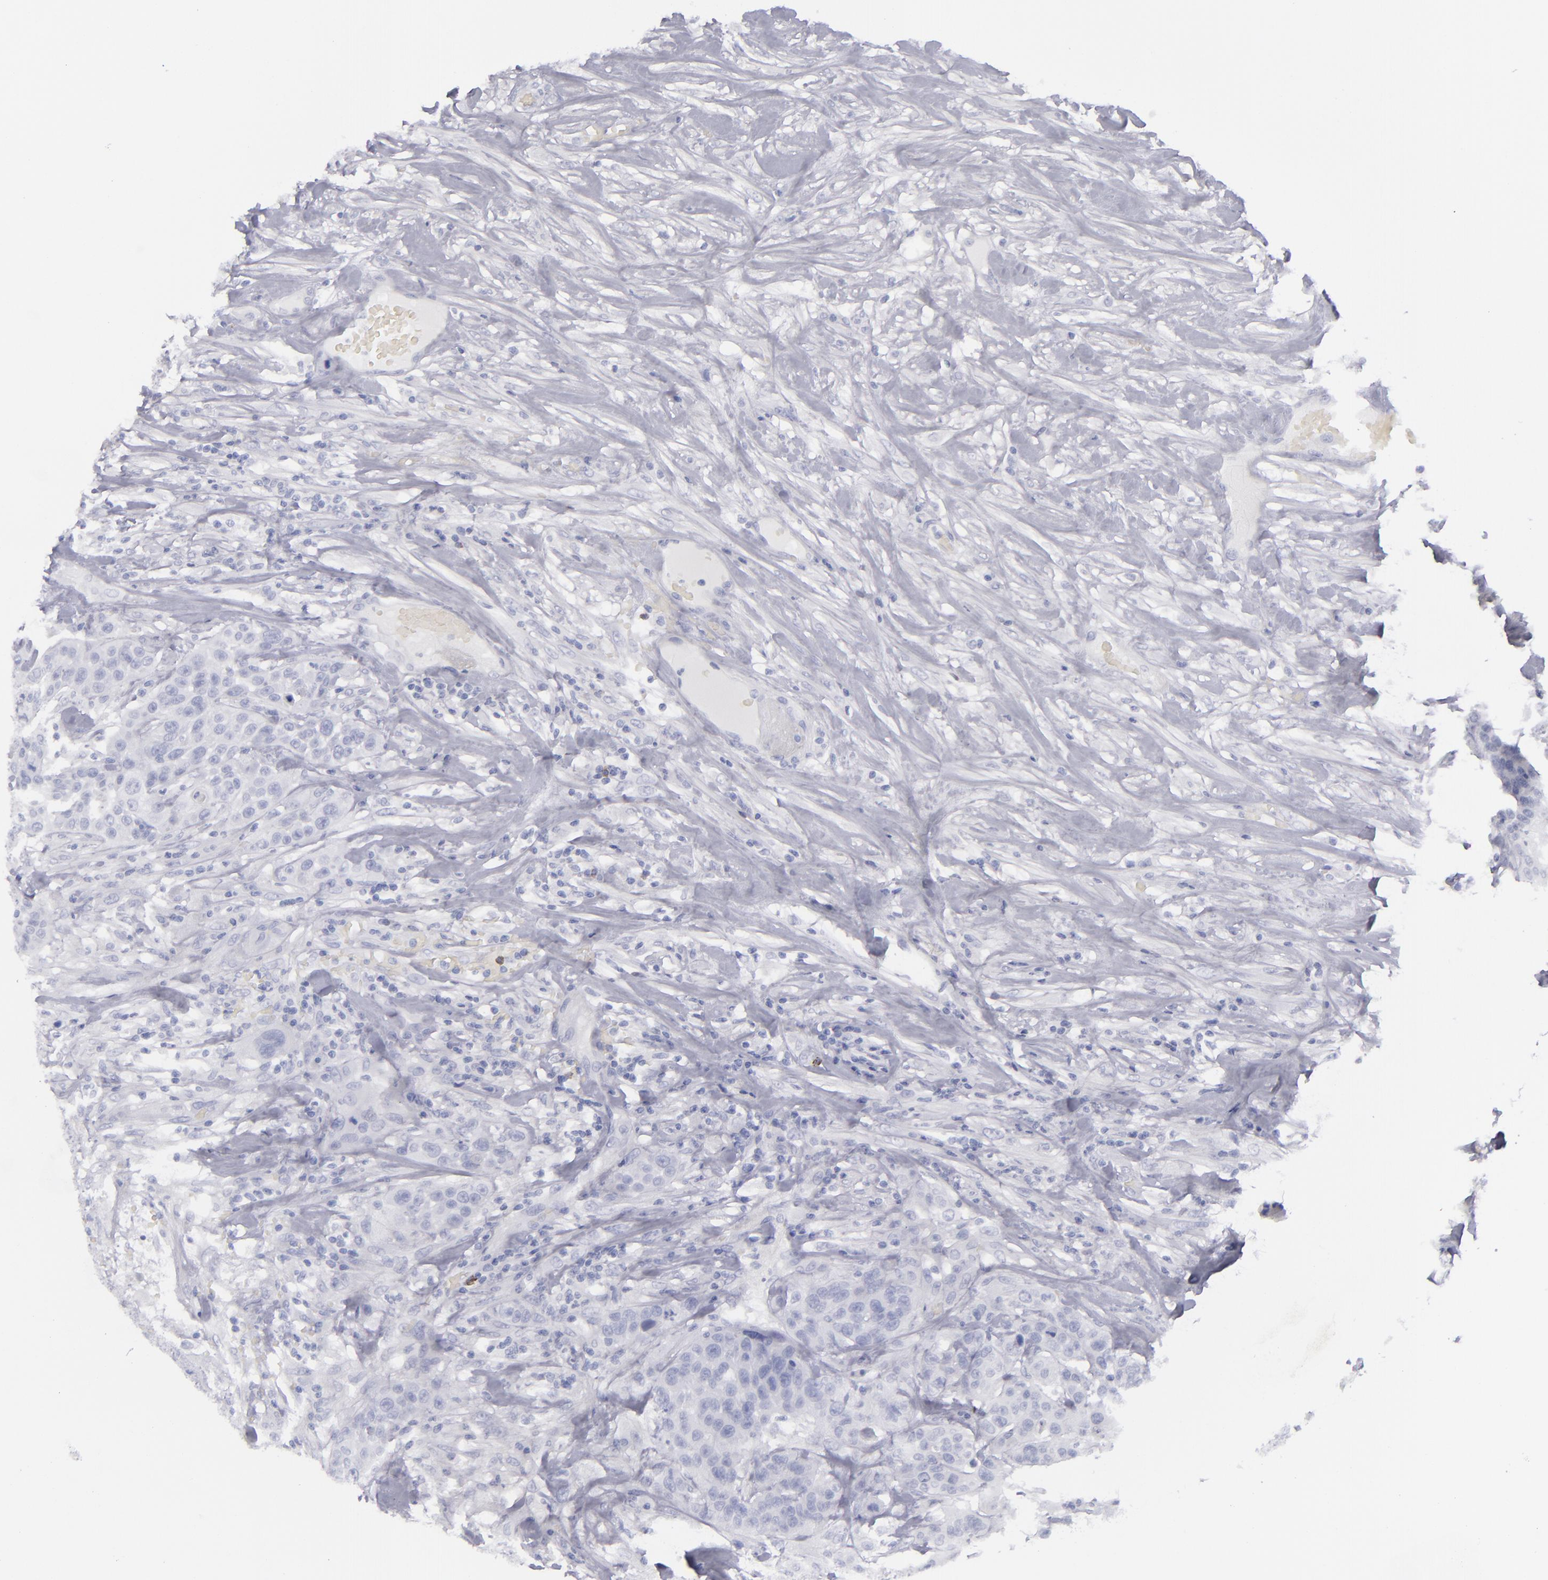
{"staining": {"intensity": "negative", "quantity": "none", "location": "none"}, "tissue": "urothelial cancer", "cell_type": "Tumor cells", "image_type": "cancer", "snomed": [{"axis": "morphology", "description": "Urothelial carcinoma, High grade"}, {"axis": "topography", "description": "Urinary bladder"}], "caption": "DAB (3,3'-diaminobenzidine) immunohistochemical staining of human urothelial carcinoma (high-grade) exhibits no significant positivity in tumor cells.", "gene": "CD22", "patient": {"sex": "male", "age": 74}}